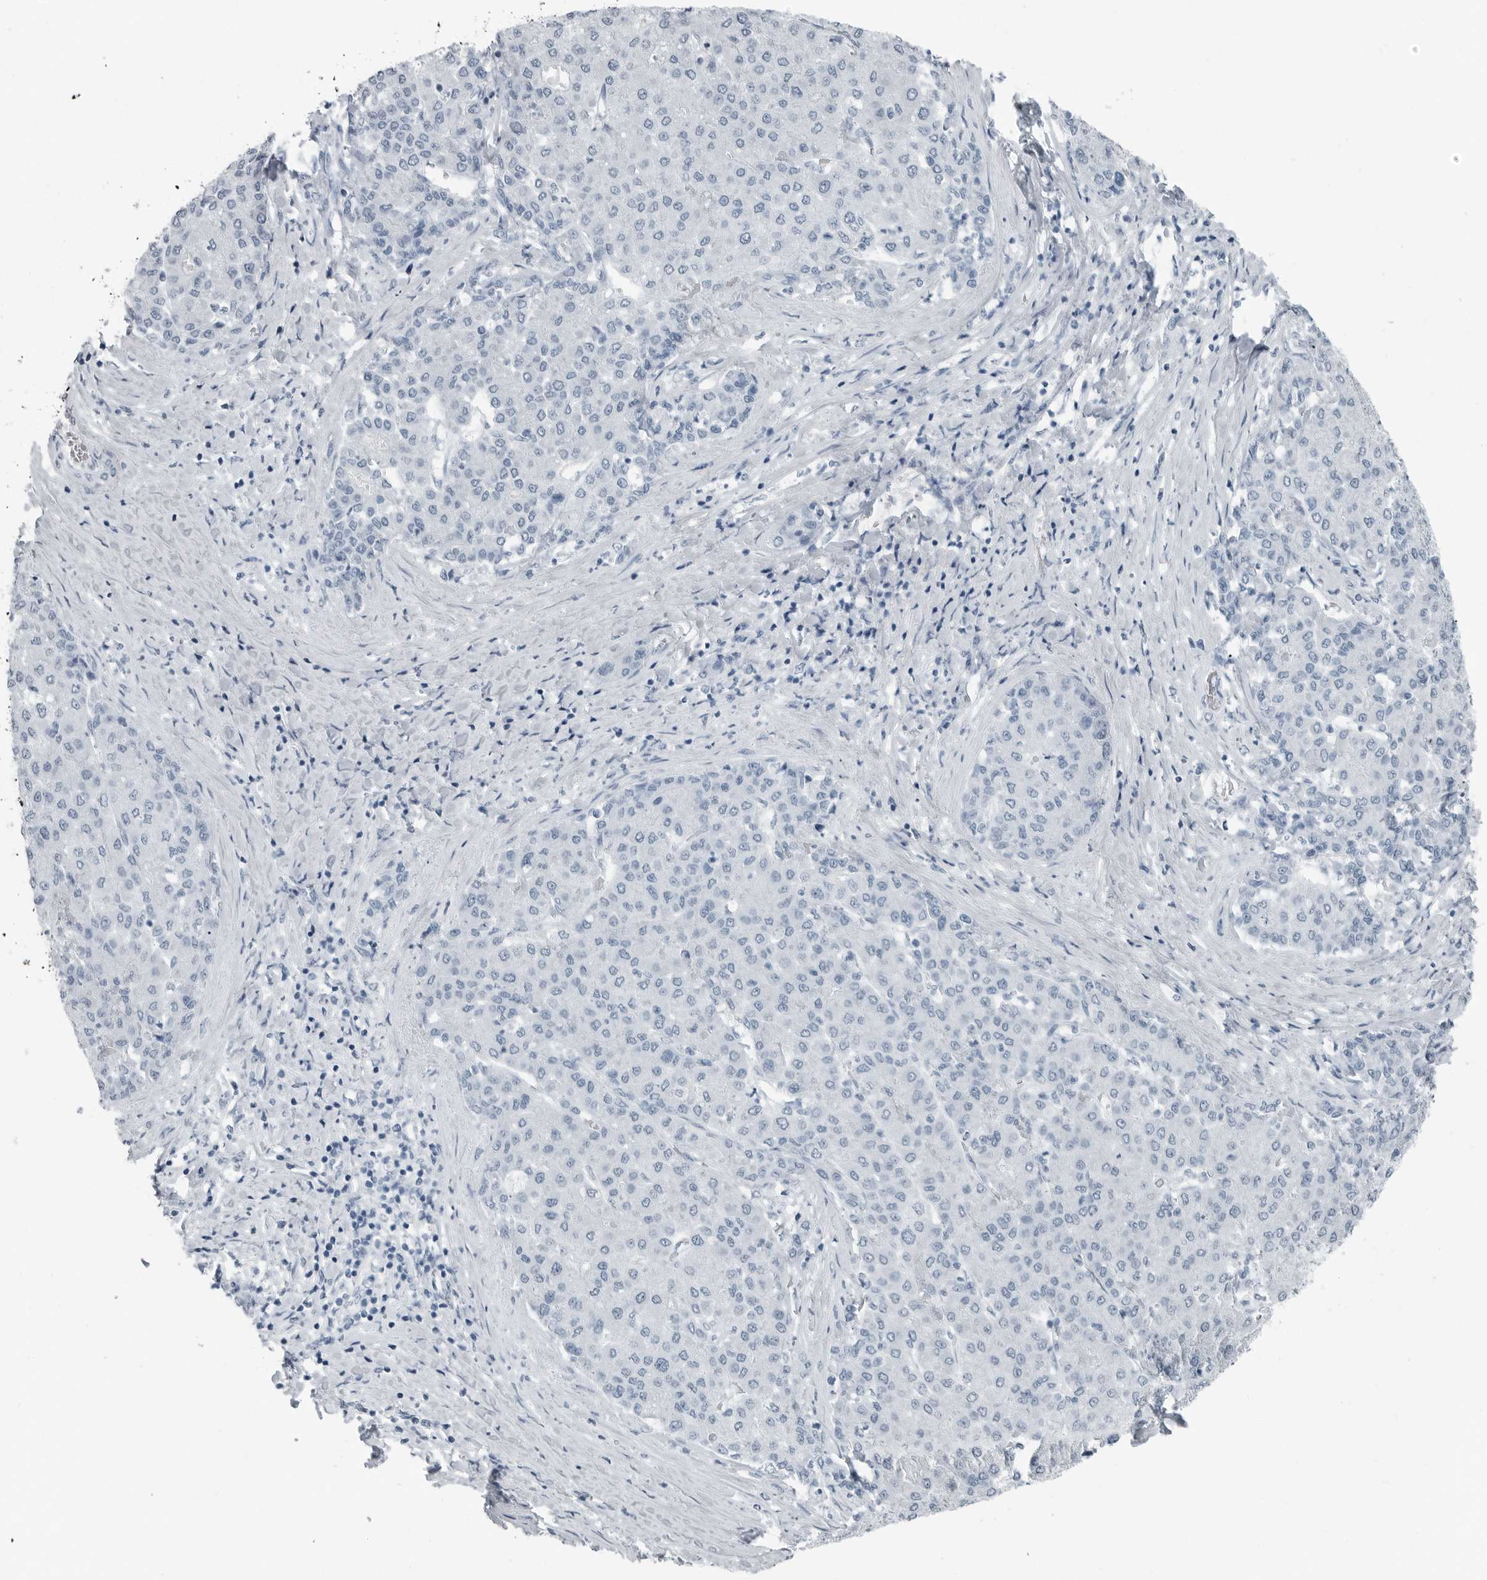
{"staining": {"intensity": "negative", "quantity": "none", "location": "none"}, "tissue": "liver cancer", "cell_type": "Tumor cells", "image_type": "cancer", "snomed": [{"axis": "morphology", "description": "Carcinoma, Hepatocellular, NOS"}, {"axis": "topography", "description": "Liver"}], "caption": "Human hepatocellular carcinoma (liver) stained for a protein using IHC shows no staining in tumor cells.", "gene": "FABP6", "patient": {"sex": "male", "age": 65}}